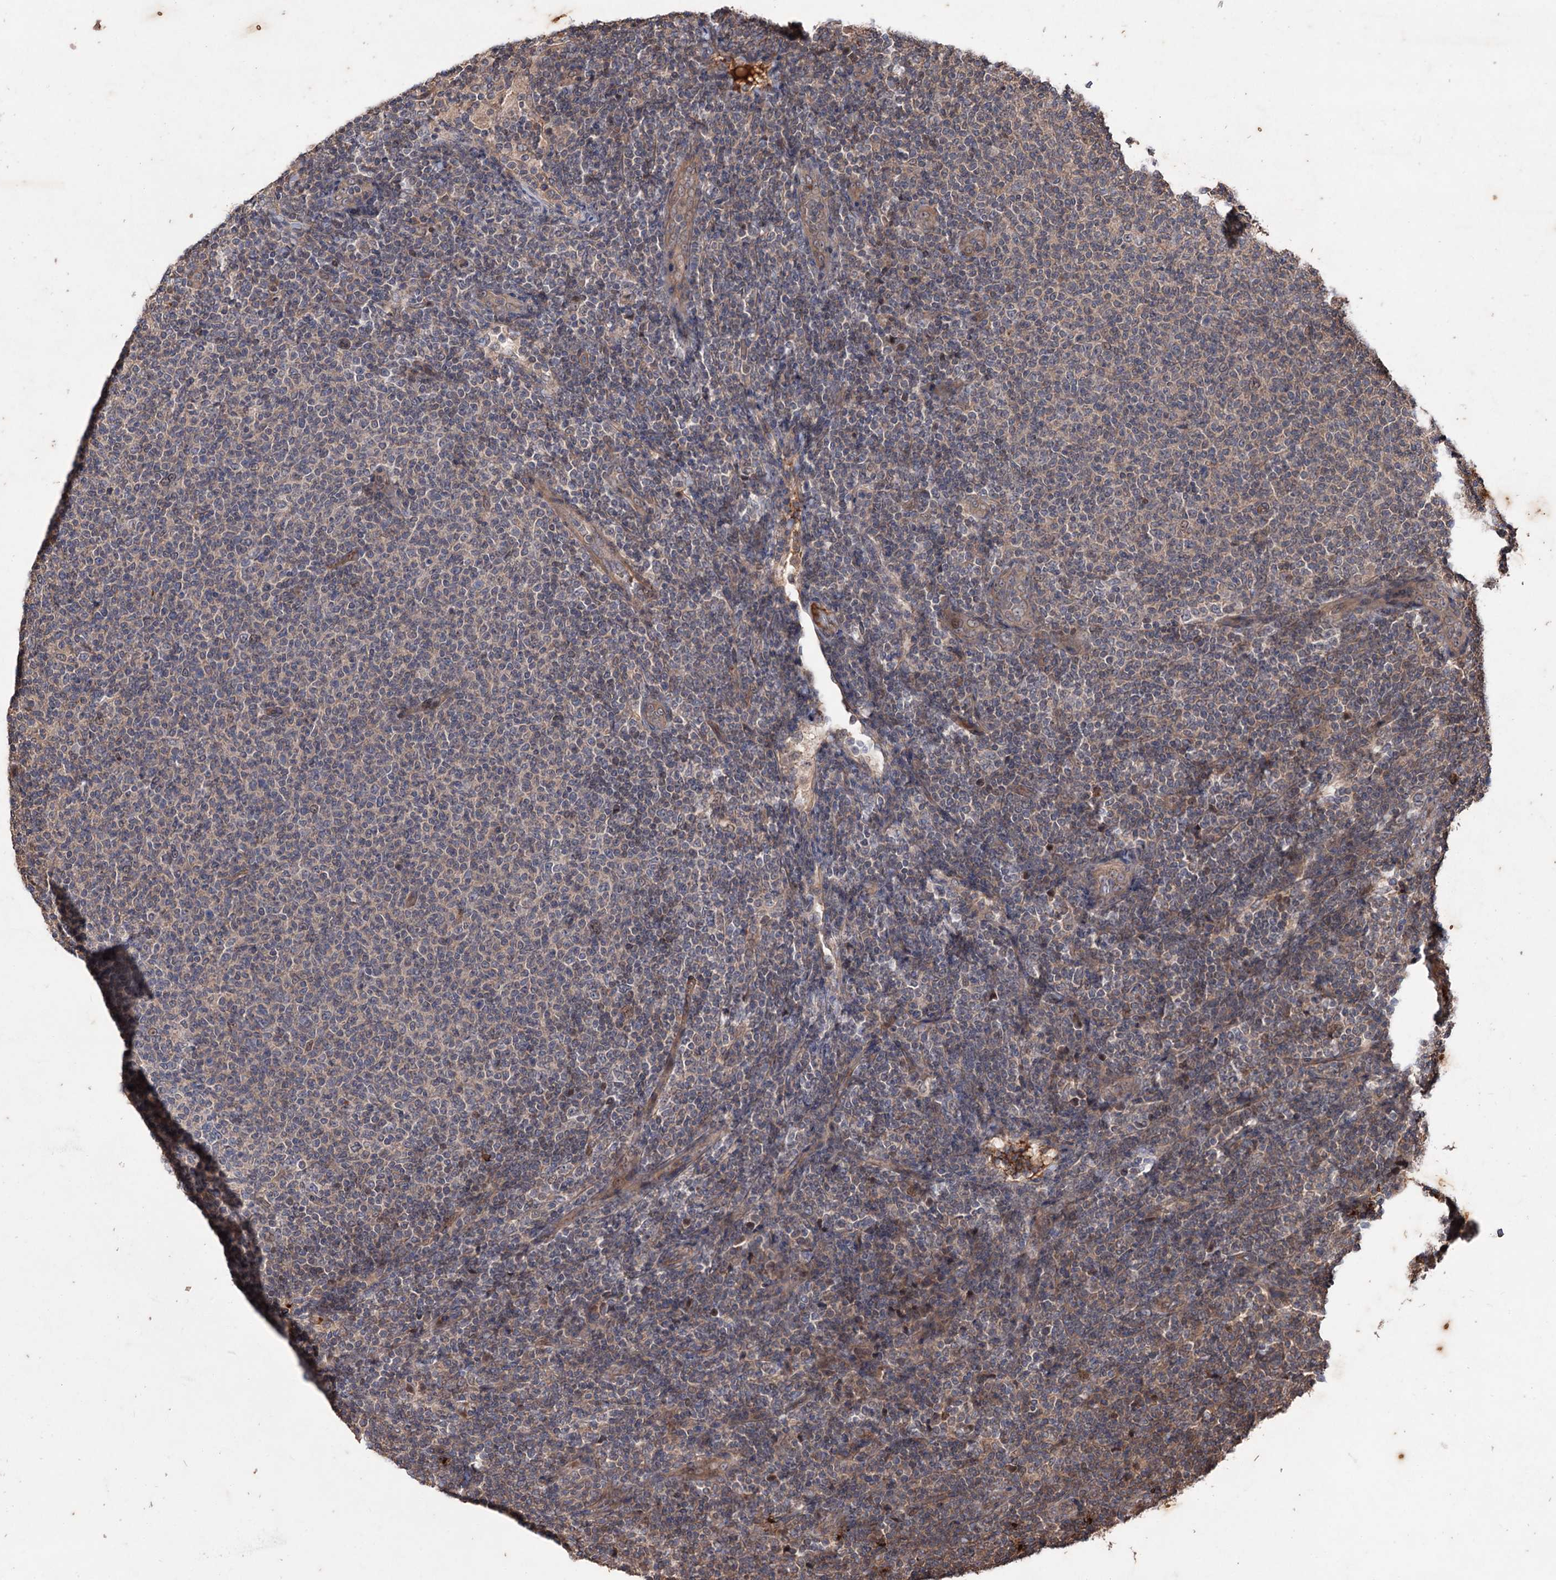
{"staining": {"intensity": "weak", "quantity": "<25%", "location": "cytoplasmic/membranous"}, "tissue": "lymphoma", "cell_type": "Tumor cells", "image_type": "cancer", "snomed": [{"axis": "morphology", "description": "Malignant lymphoma, non-Hodgkin's type, Low grade"}, {"axis": "topography", "description": "Lymph node"}], "caption": "This is a micrograph of immunohistochemistry (IHC) staining of low-grade malignant lymphoma, non-Hodgkin's type, which shows no staining in tumor cells.", "gene": "ADK", "patient": {"sex": "male", "age": 66}}